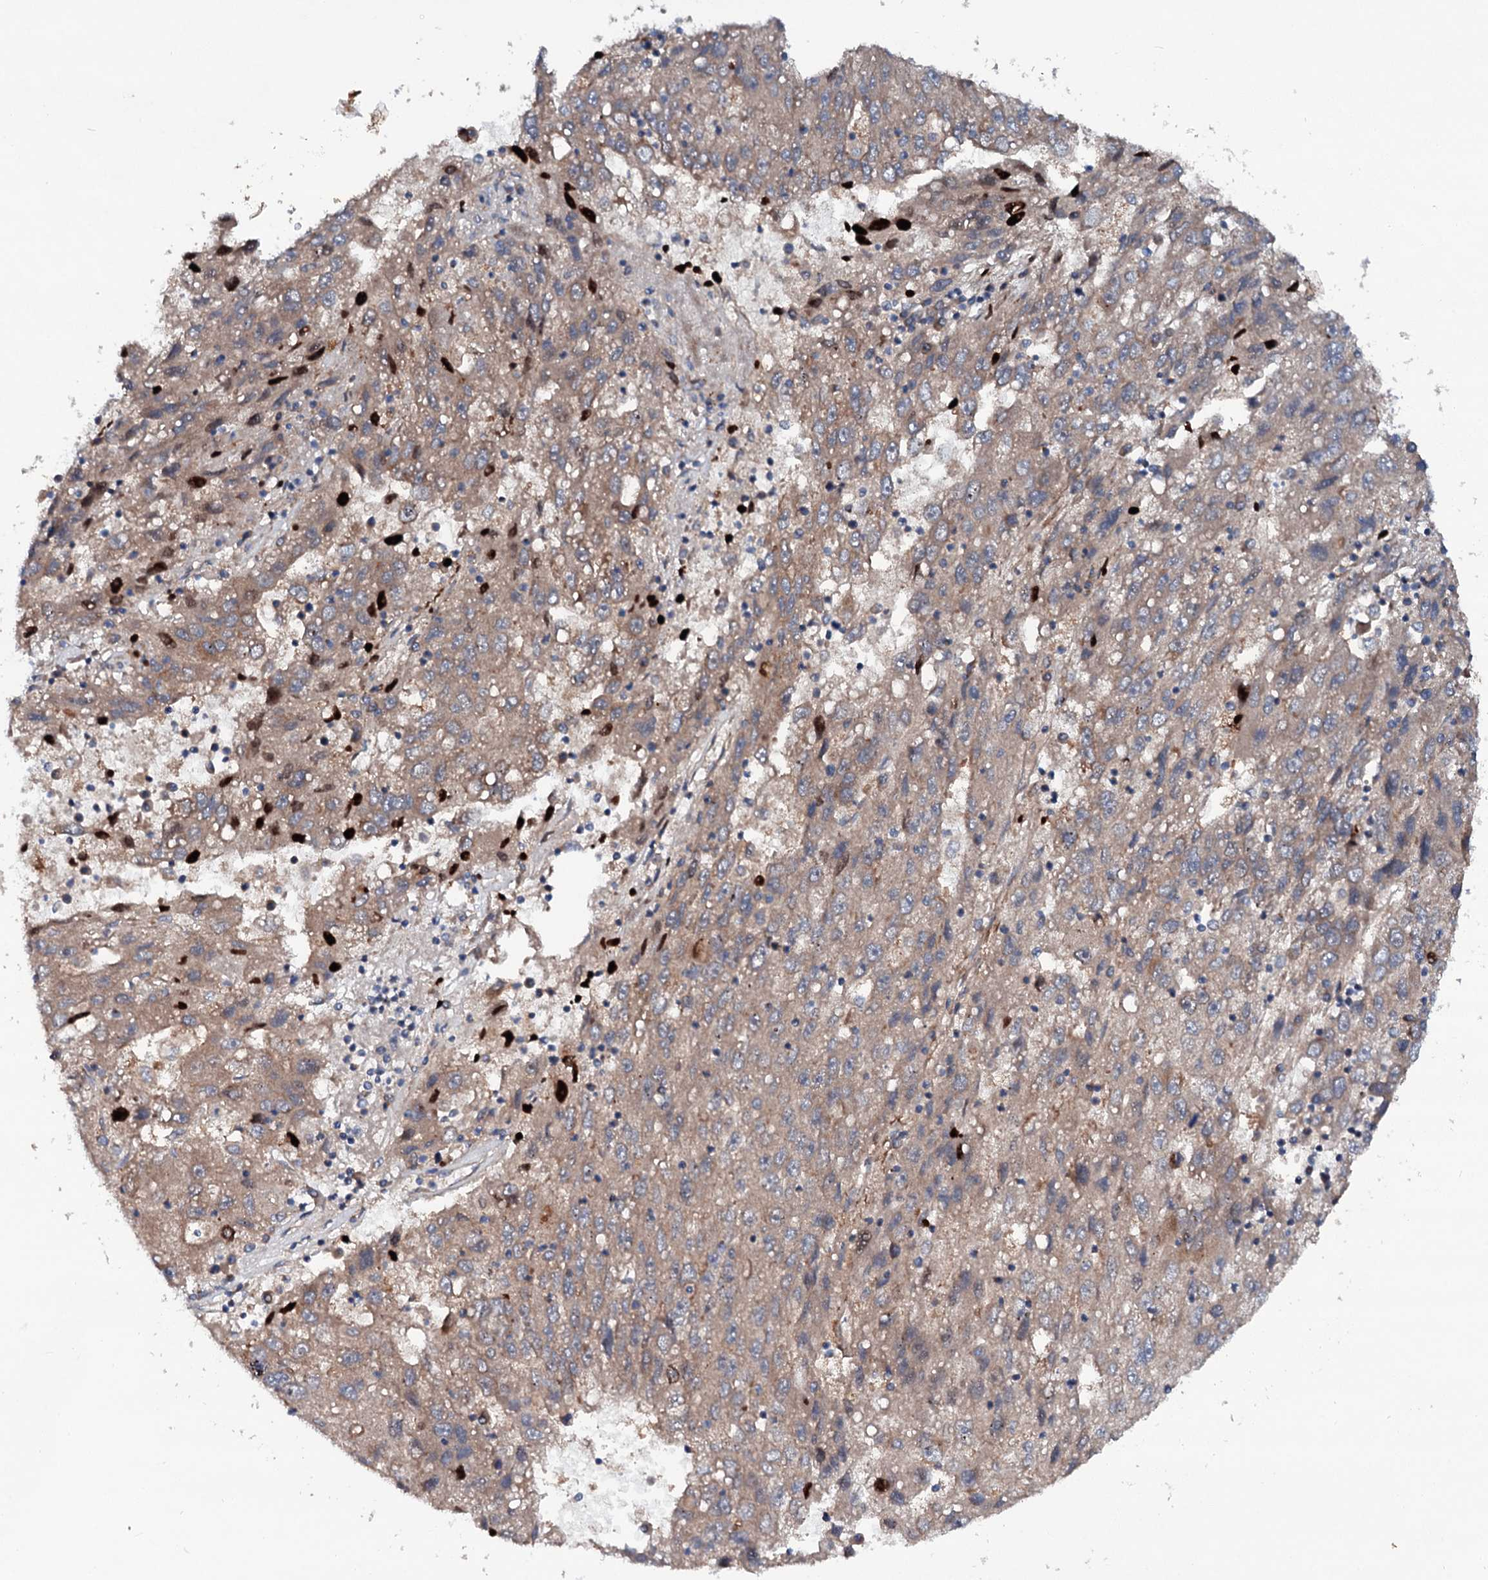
{"staining": {"intensity": "moderate", "quantity": ">75%", "location": "cytoplasmic/membranous"}, "tissue": "liver cancer", "cell_type": "Tumor cells", "image_type": "cancer", "snomed": [{"axis": "morphology", "description": "Carcinoma, Hepatocellular, NOS"}, {"axis": "topography", "description": "Liver"}], "caption": "A brown stain highlights moderate cytoplasmic/membranous positivity of a protein in liver hepatocellular carcinoma tumor cells. (IHC, brightfield microscopy, high magnification).", "gene": "ADGRG4", "patient": {"sex": "male", "age": 49}}